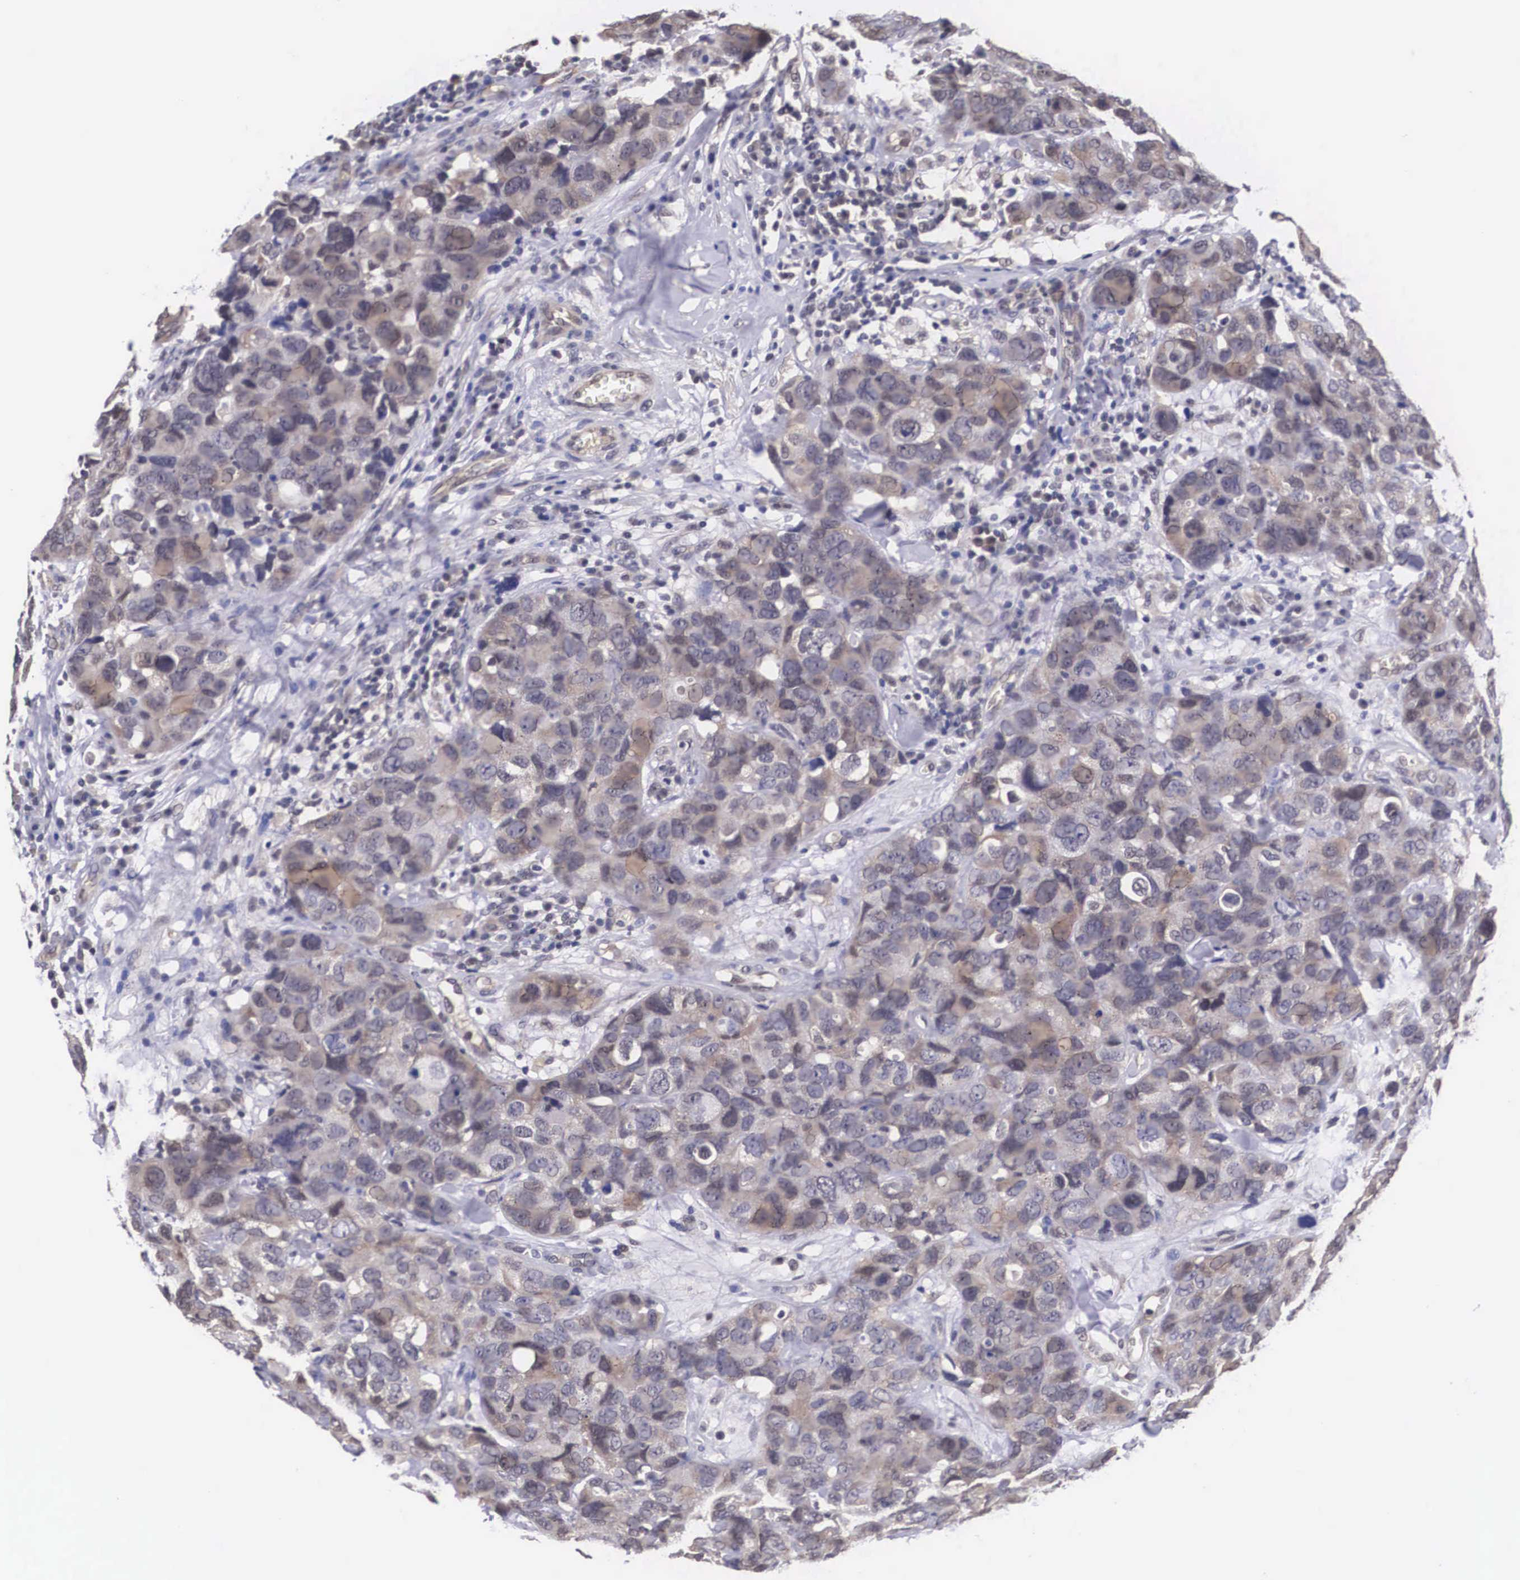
{"staining": {"intensity": "weak", "quantity": "25%-75%", "location": "cytoplasmic/membranous"}, "tissue": "breast cancer", "cell_type": "Tumor cells", "image_type": "cancer", "snomed": [{"axis": "morphology", "description": "Duct carcinoma"}, {"axis": "topography", "description": "Breast"}], "caption": "Protein expression analysis of breast cancer (invasive ductal carcinoma) displays weak cytoplasmic/membranous positivity in about 25%-75% of tumor cells.", "gene": "OTX2", "patient": {"sex": "female", "age": 91}}